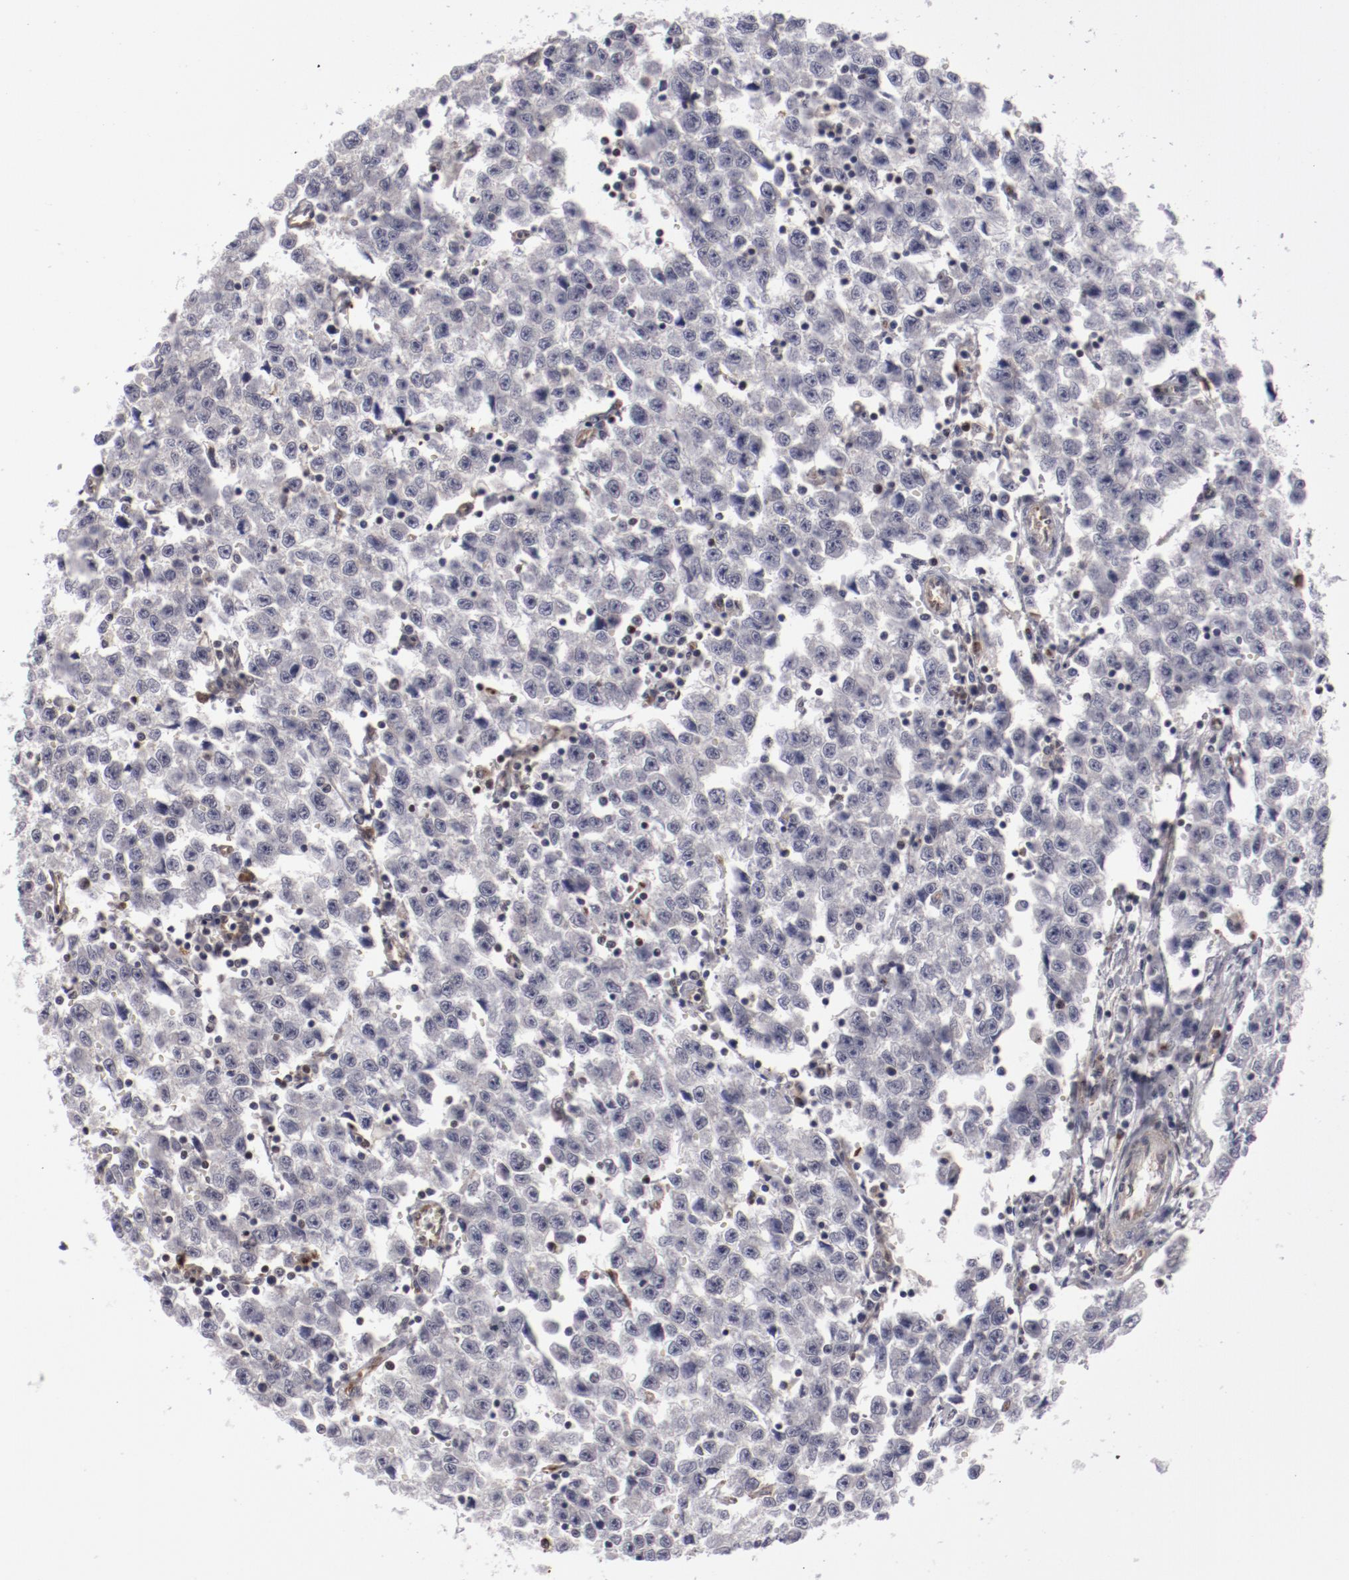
{"staining": {"intensity": "negative", "quantity": "none", "location": "none"}, "tissue": "testis cancer", "cell_type": "Tumor cells", "image_type": "cancer", "snomed": [{"axis": "morphology", "description": "Seminoma, NOS"}, {"axis": "topography", "description": "Testis"}], "caption": "Tumor cells show no significant protein expression in seminoma (testis). (Stains: DAB (3,3'-diaminobenzidine) immunohistochemistry (IHC) with hematoxylin counter stain, Microscopy: brightfield microscopy at high magnification).", "gene": "LEF1", "patient": {"sex": "male", "age": 35}}